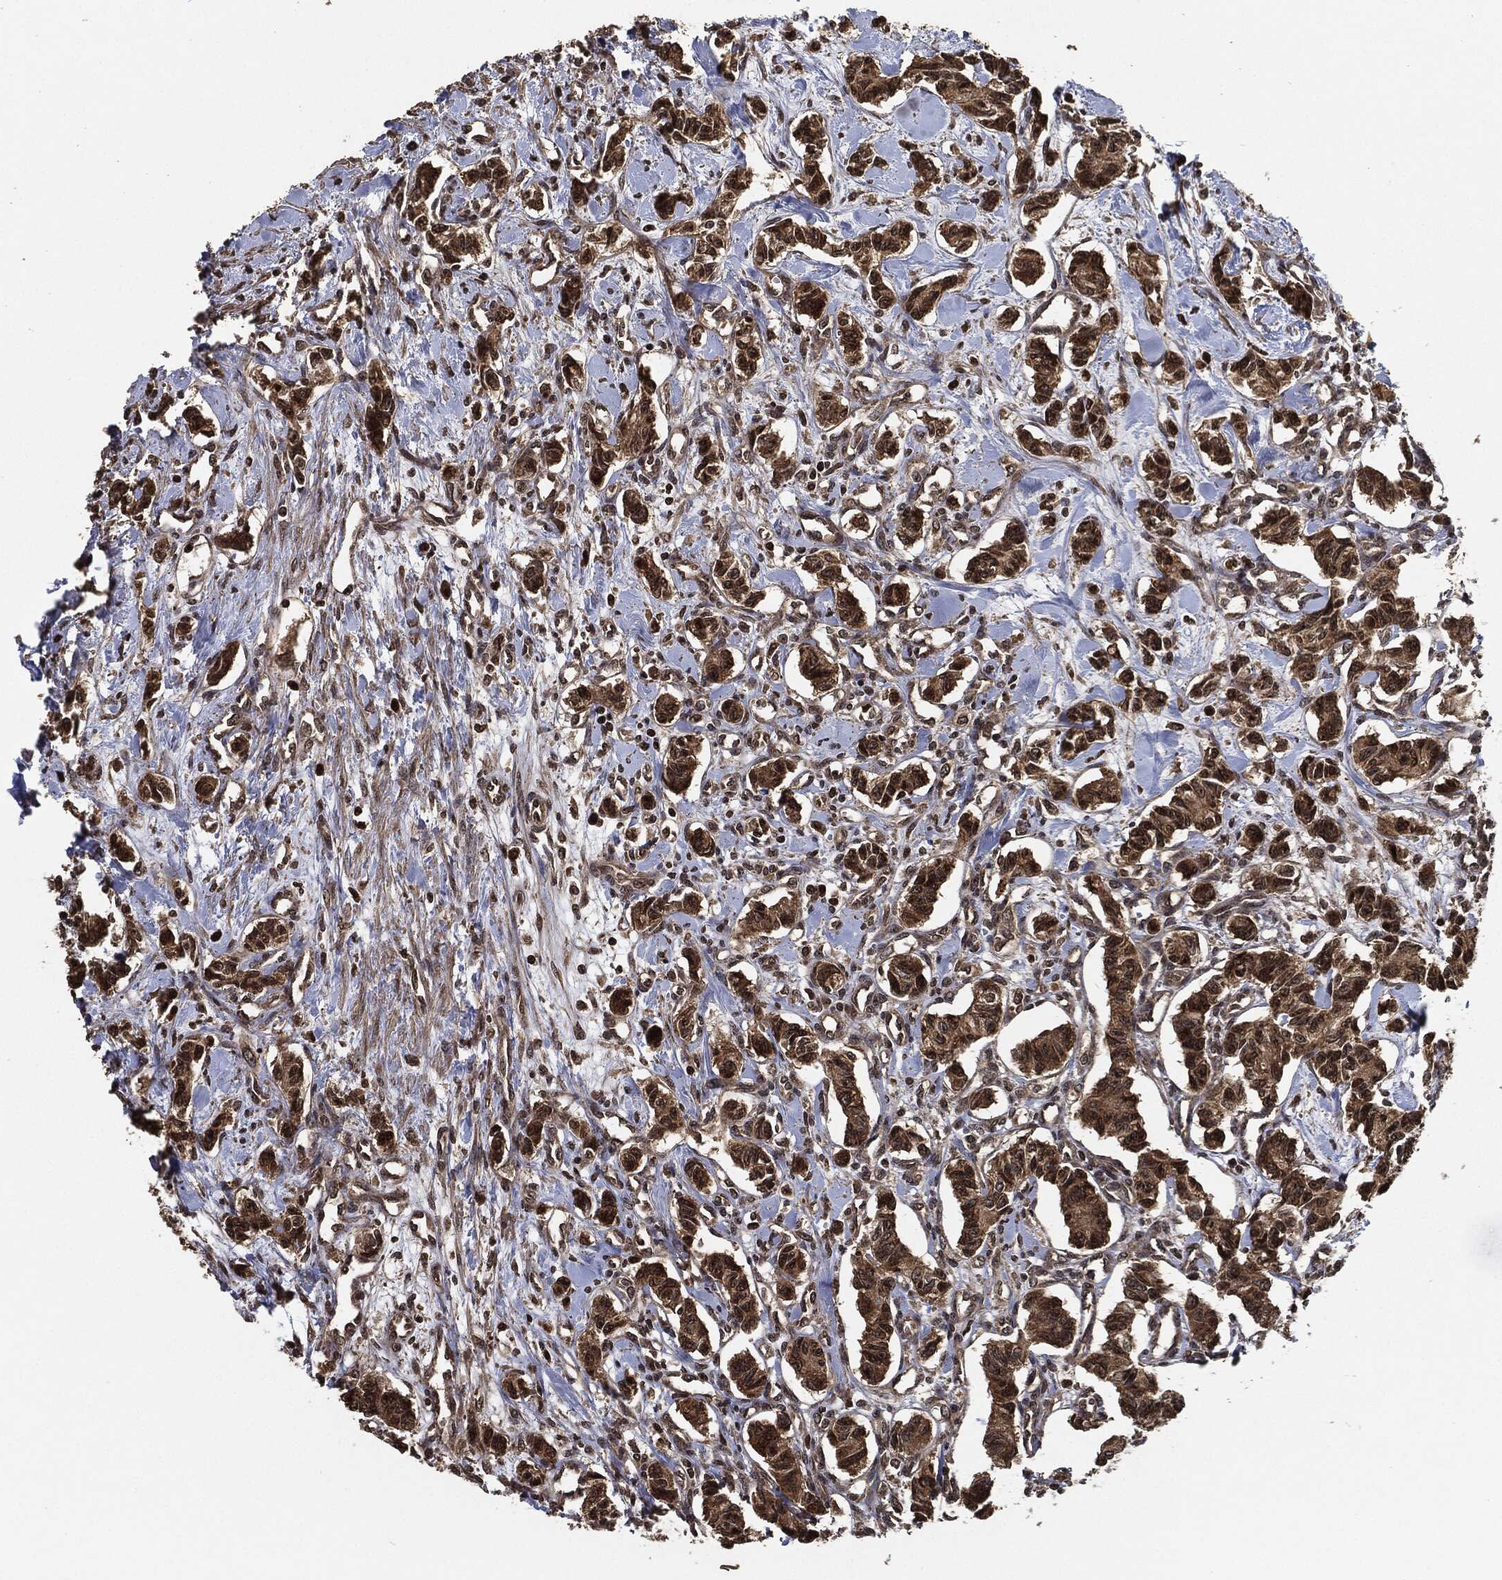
{"staining": {"intensity": "moderate", "quantity": ">75%", "location": "cytoplasmic/membranous"}, "tissue": "carcinoid", "cell_type": "Tumor cells", "image_type": "cancer", "snomed": [{"axis": "morphology", "description": "Carcinoid, malignant, NOS"}, {"axis": "topography", "description": "Kidney"}], "caption": "Immunohistochemical staining of carcinoid displays medium levels of moderate cytoplasmic/membranous protein staining in approximately >75% of tumor cells.", "gene": "PDK1", "patient": {"sex": "female", "age": 41}}